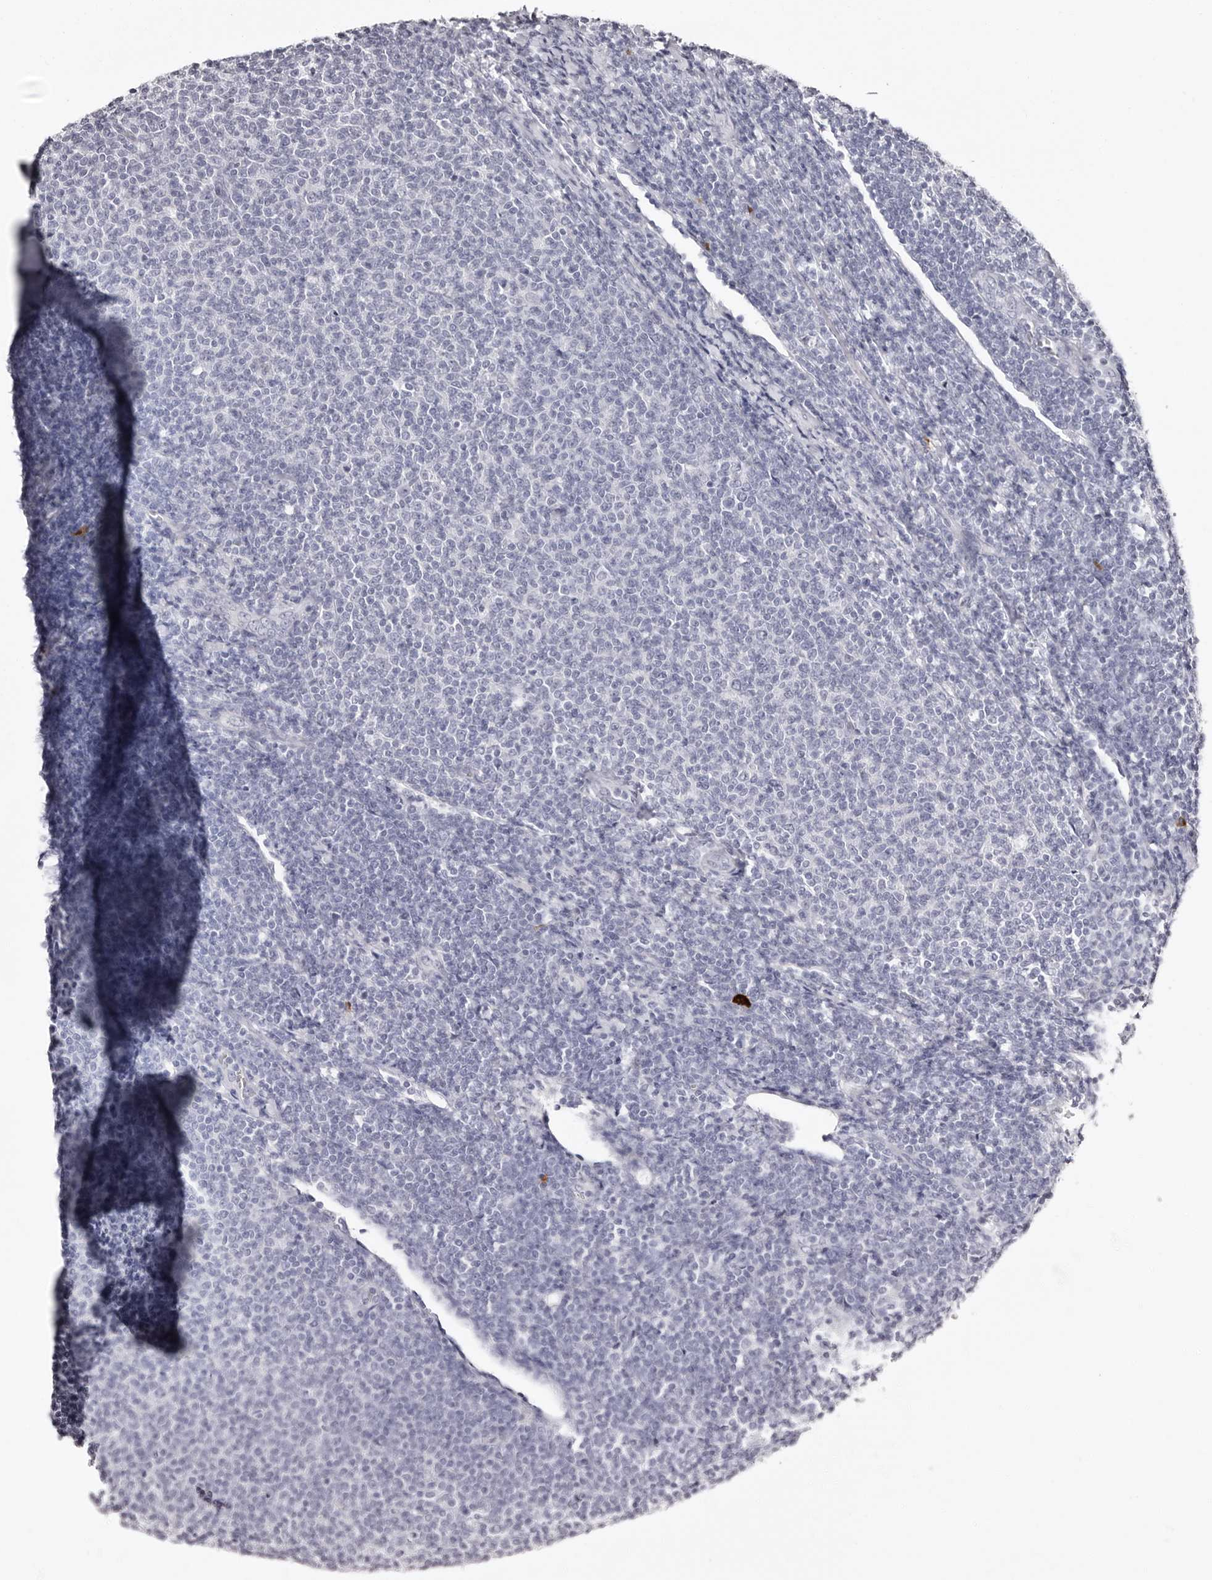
{"staining": {"intensity": "negative", "quantity": "none", "location": "none"}, "tissue": "lymphoma", "cell_type": "Tumor cells", "image_type": "cancer", "snomed": [{"axis": "morphology", "description": "Malignant lymphoma, non-Hodgkin's type, Low grade"}, {"axis": "topography", "description": "Lymph node"}], "caption": "IHC of malignant lymphoma, non-Hodgkin's type (low-grade) exhibits no staining in tumor cells. The staining was performed using DAB (3,3'-diaminobenzidine) to visualize the protein expression in brown, while the nuclei were stained in blue with hematoxylin (Magnification: 20x).", "gene": "TBC1D22B", "patient": {"sex": "male", "age": 66}}